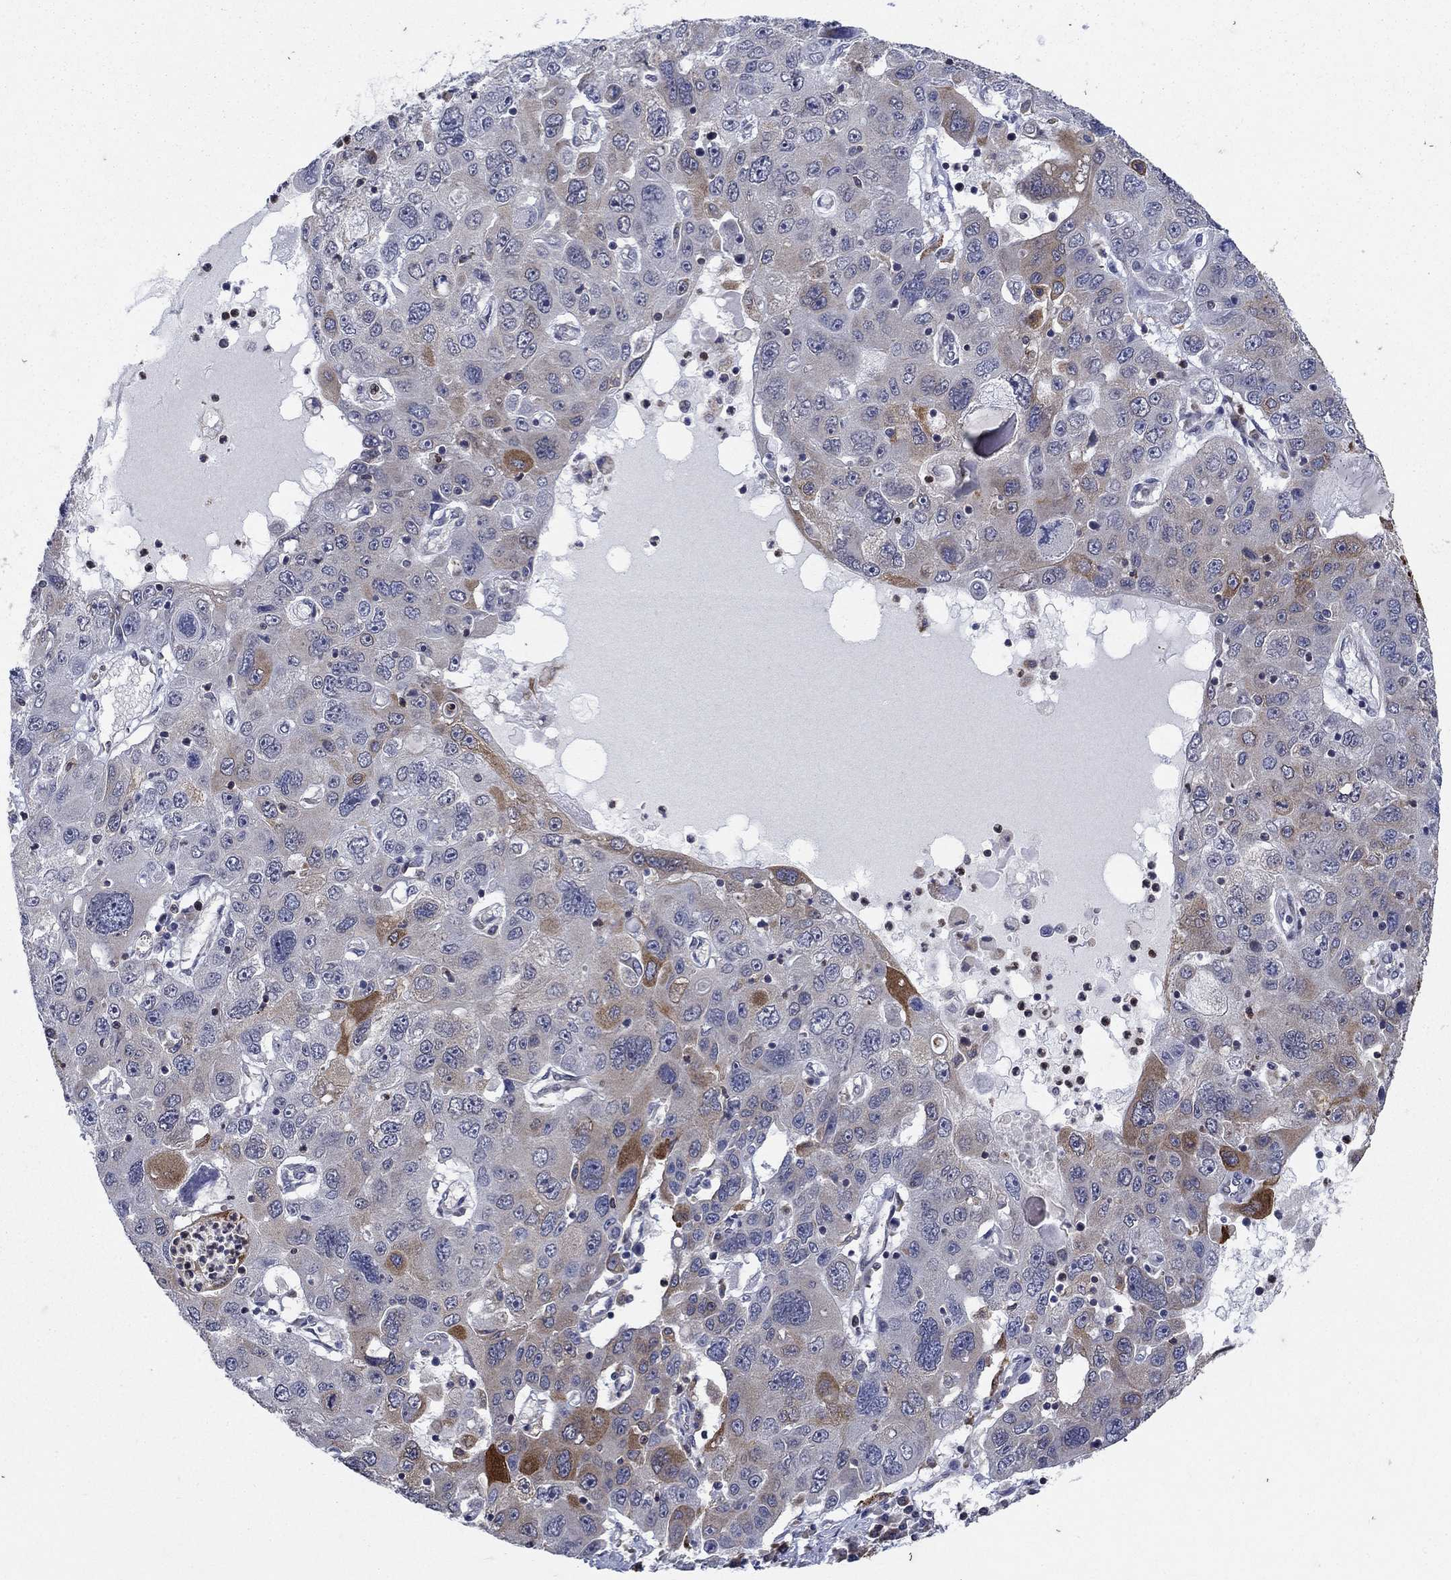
{"staining": {"intensity": "strong", "quantity": "<25%", "location": "cytoplasmic/membranous"}, "tissue": "stomach cancer", "cell_type": "Tumor cells", "image_type": "cancer", "snomed": [{"axis": "morphology", "description": "Adenocarcinoma, NOS"}, {"axis": "topography", "description": "Stomach"}], "caption": "Immunohistochemistry (IHC) (DAB (3,3'-diaminobenzidine)) staining of adenocarcinoma (stomach) reveals strong cytoplasmic/membranous protein positivity in about <25% of tumor cells. (DAB (3,3'-diaminobenzidine) = brown stain, brightfield microscopy at high magnification).", "gene": "DHRS7", "patient": {"sex": "male", "age": 56}}